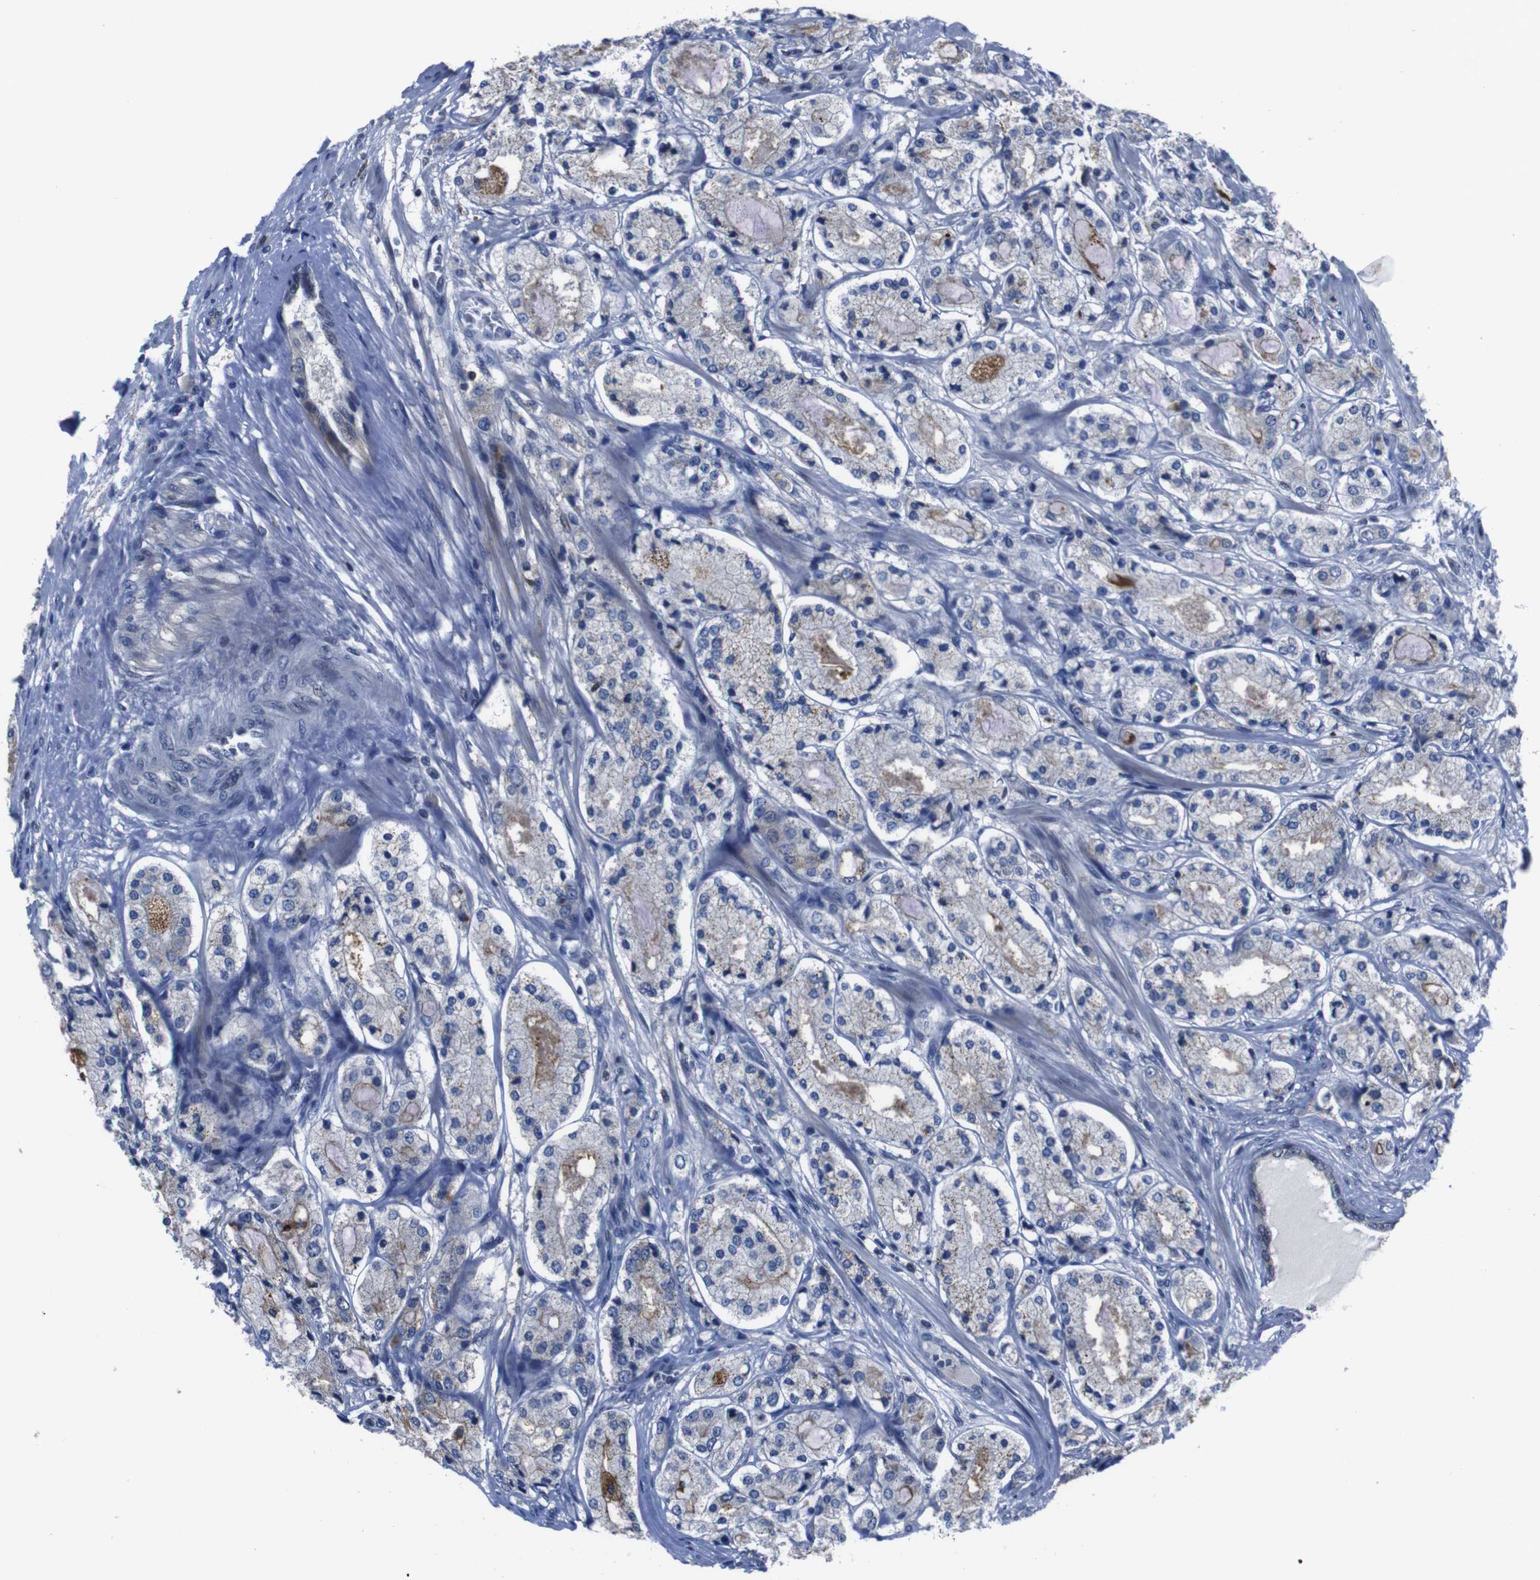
{"staining": {"intensity": "moderate", "quantity": "<25%", "location": "cytoplasmic/membranous"}, "tissue": "prostate cancer", "cell_type": "Tumor cells", "image_type": "cancer", "snomed": [{"axis": "morphology", "description": "Adenocarcinoma, High grade"}, {"axis": "topography", "description": "Prostate"}], "caption": "Prostate high-grade adenocarcinoma stained for a protein (brown) displays moderate cytoplasmic/membranous positive expression in approximately <25% of tumor cells.", "gene": "SEMA4B", "patient": {"sex": "male", "age": 65}}